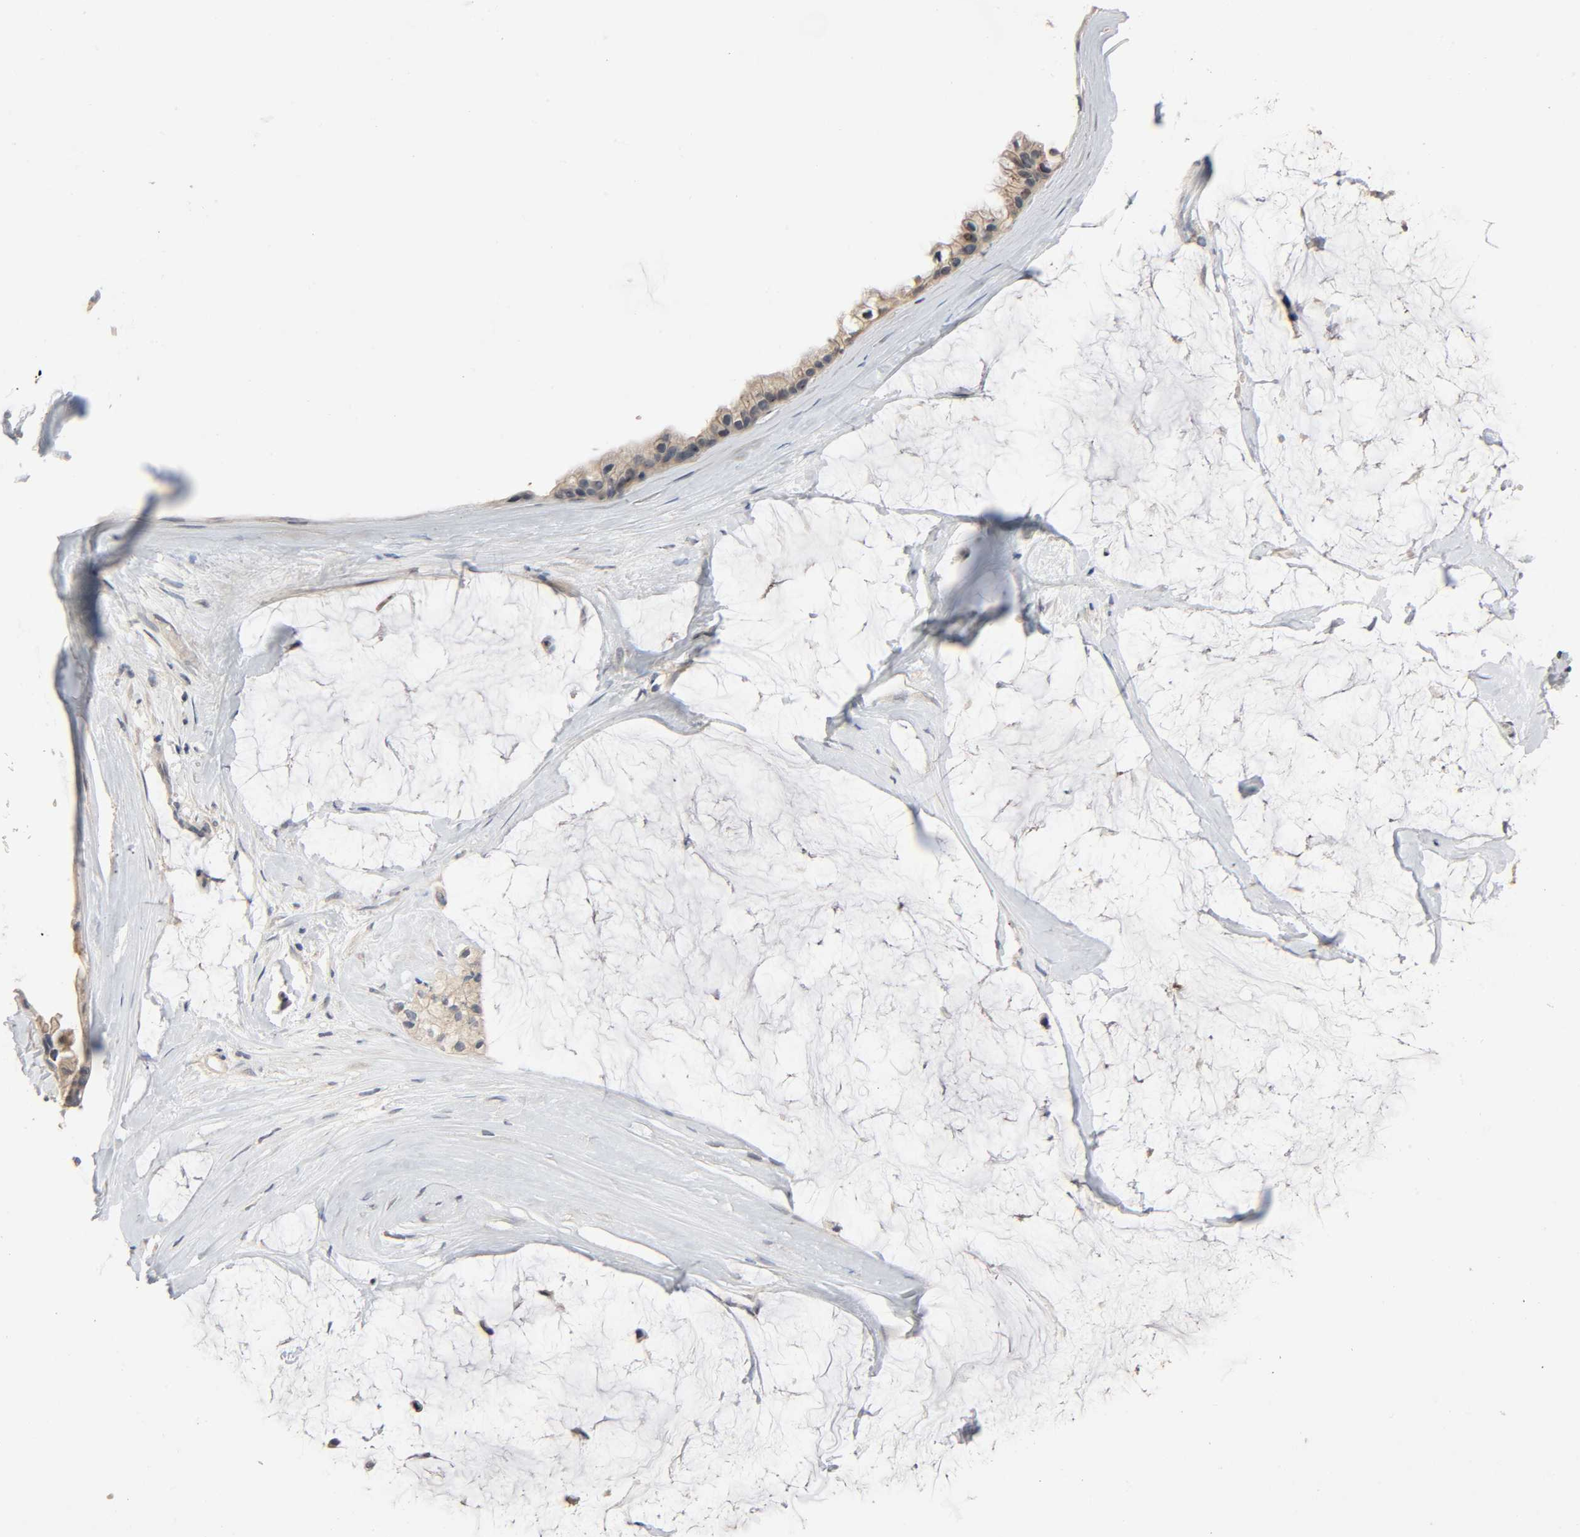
{"staining": {"intensity": "weak", "quantity": "25%-75%", "location": "cytoplasmic/membranous"}, "tissue": "ovarian cancer", "cell_type": "Tumor cells", "image_type": "cancer", "snomed": [{"axis": "morphology", "description": "Cystadenocarcinoma, mucinous, NOS"}, {"axis": "topography", "description": "Ovary"}], "caption": "Ovarian cancer (mucinous cystadenocarcinoma) stained for a protein shows weak cytoplasmic/membranous positivity in tumor cells.", "gene": "MAGEA8", "patient": {"sex": "female", "age": 39}}